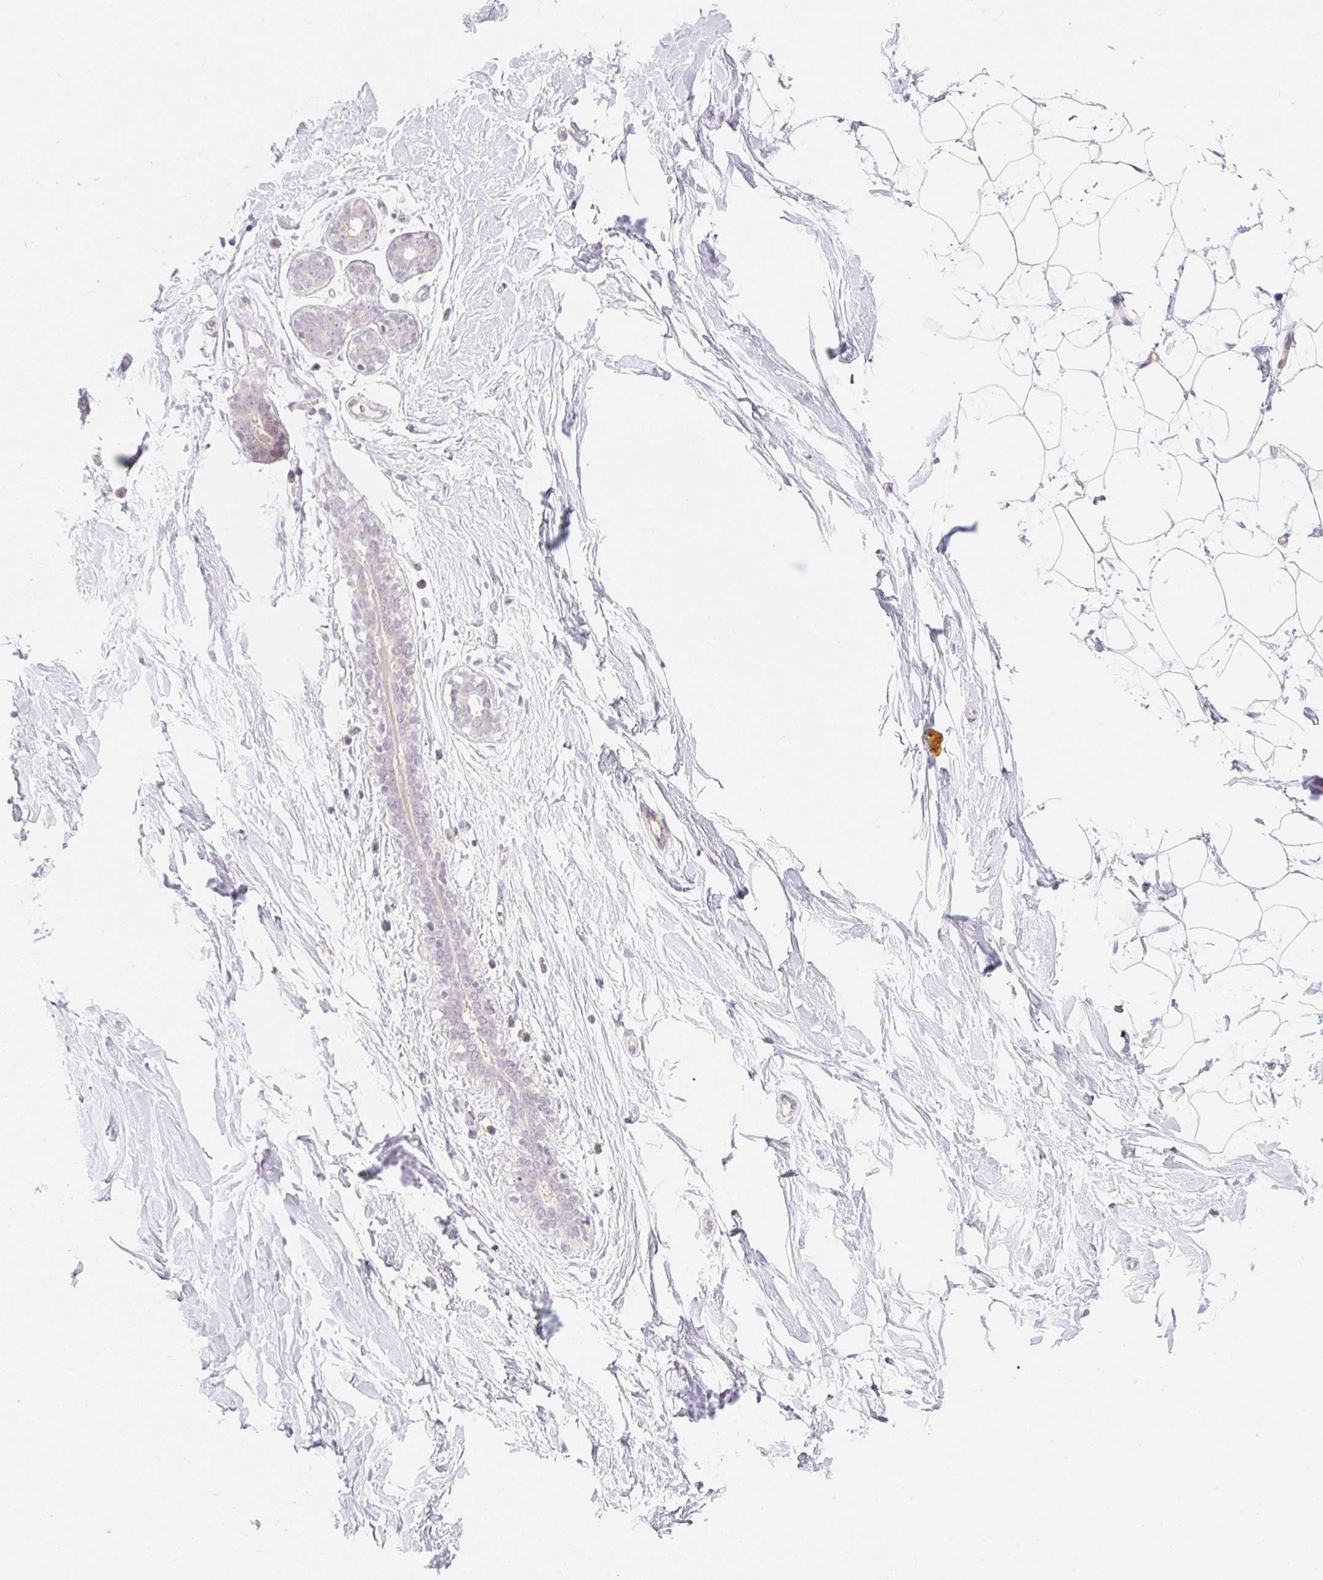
{"staining": {"intensity": "negative", "quantity": "none", "location": "none"}, "tissue": "breast", "cell_type": "Adipocytes", "image_type": "normal", "snomed": [{"axis": "morphology", "description": "Normal tissue, NOS"}, {"axis": "topography", "description": "Breast"}], "caption": "This is a photomicrograph of IHC staining of benign breast, which shows no expression in adipocytes.", "gene": "CASKIN1", "patient": {"sex": "female", "age": 27}}